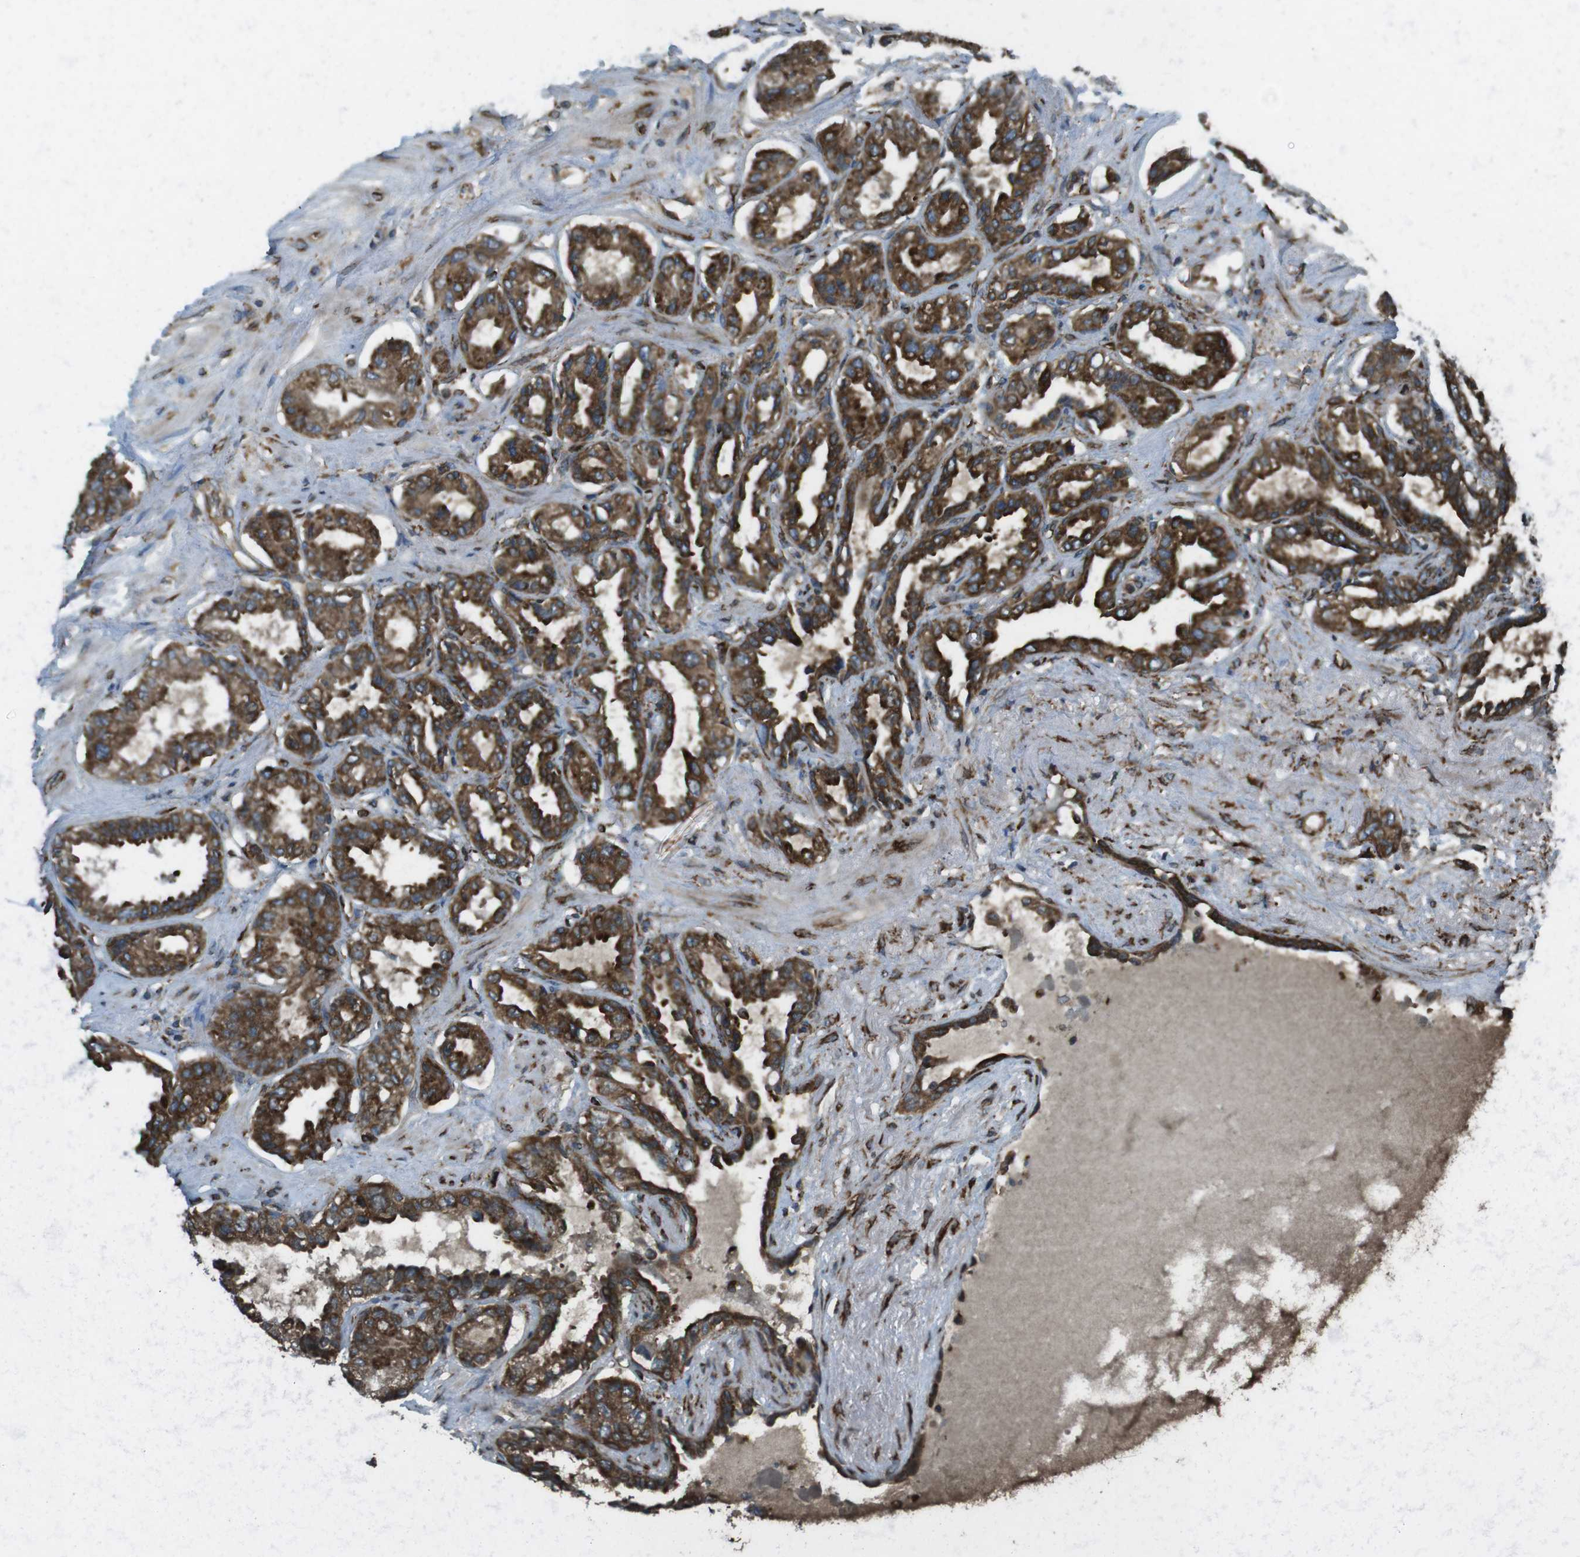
{"staining": {"intensity": "strong", "quantity": ">75%", "location": "cytoplasmic/membranous"}, "tissue": "seminal vesicle", "cell_type": "Glandular cells", "image_type": "normal", "snomed": [{"axis": "morphology", "description": "Normal tissue, NOS"}, {"axis": "topography", "description": "Seminal veicle"}], "caption": "Immunohistochemistry (DAB (3,3'-diaminobenzidine)) staining of unremarkable seminal vesicle reveals strong cytoplasmic/membranous protein expression in approximately >75% of glandular cells. The protein is stained brown, and the nuclei are stained in blue (DAB IHC with brightfield microscopy, high magnification).", "gene": "KTN1", "patient": {"sex": "male", "age": 61}}